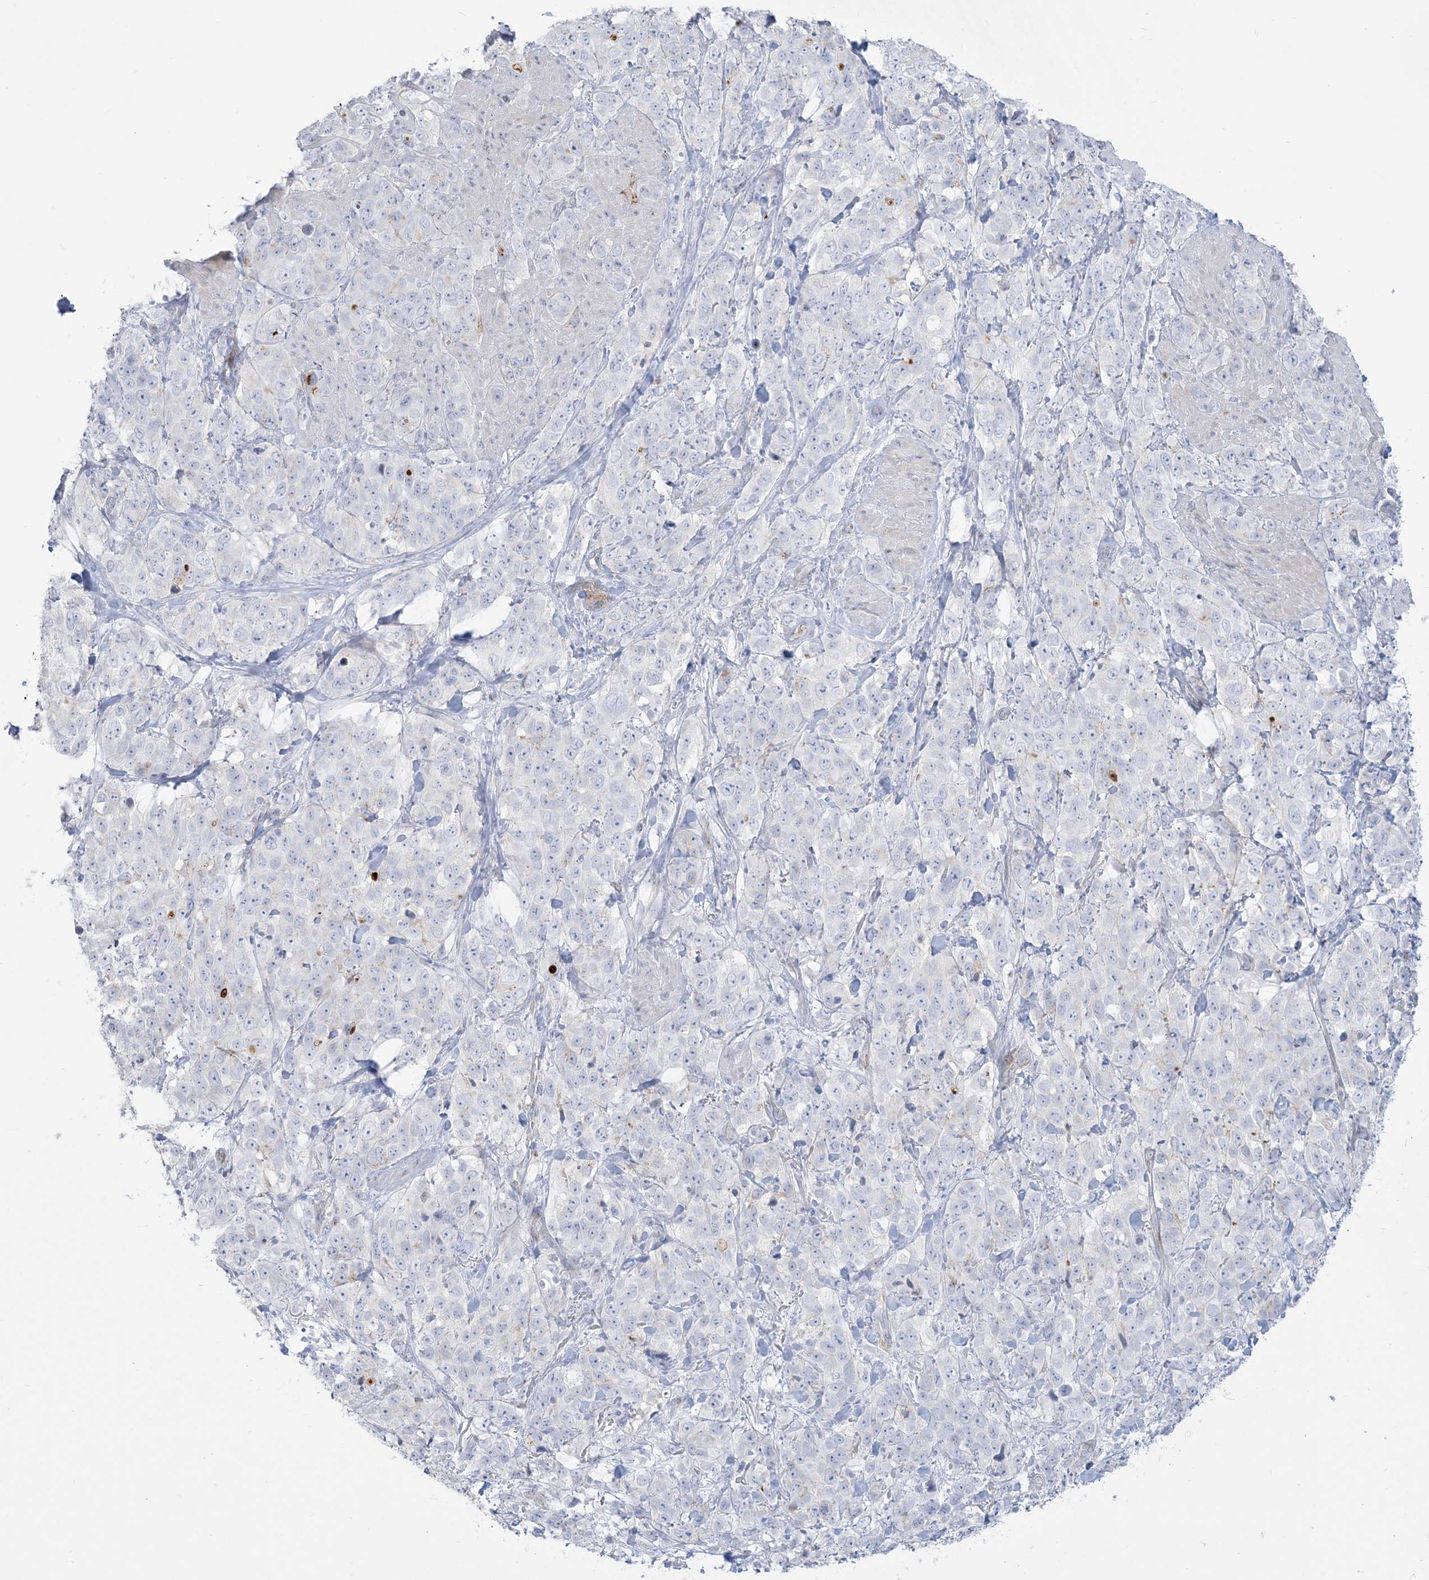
{"staining": {"intensity": "negative", "quantity": "none", "location": "none"}, "tissue": "stomach cancer", "cell_type": "Tumor cells", "image_type": "cancer", "snomed": [{"axis": "morphology", "description": "Adenocarcinoma, NOS"}, {"axis": "topography", "description": "Stomach"}], "caption": "Human stomach adenocarcinoma stained for a protein using immunohistochemistry displays no expression in tumor cells.", "gene": "B3GNT7", "patient": {"sex": "male", "age": 48}}